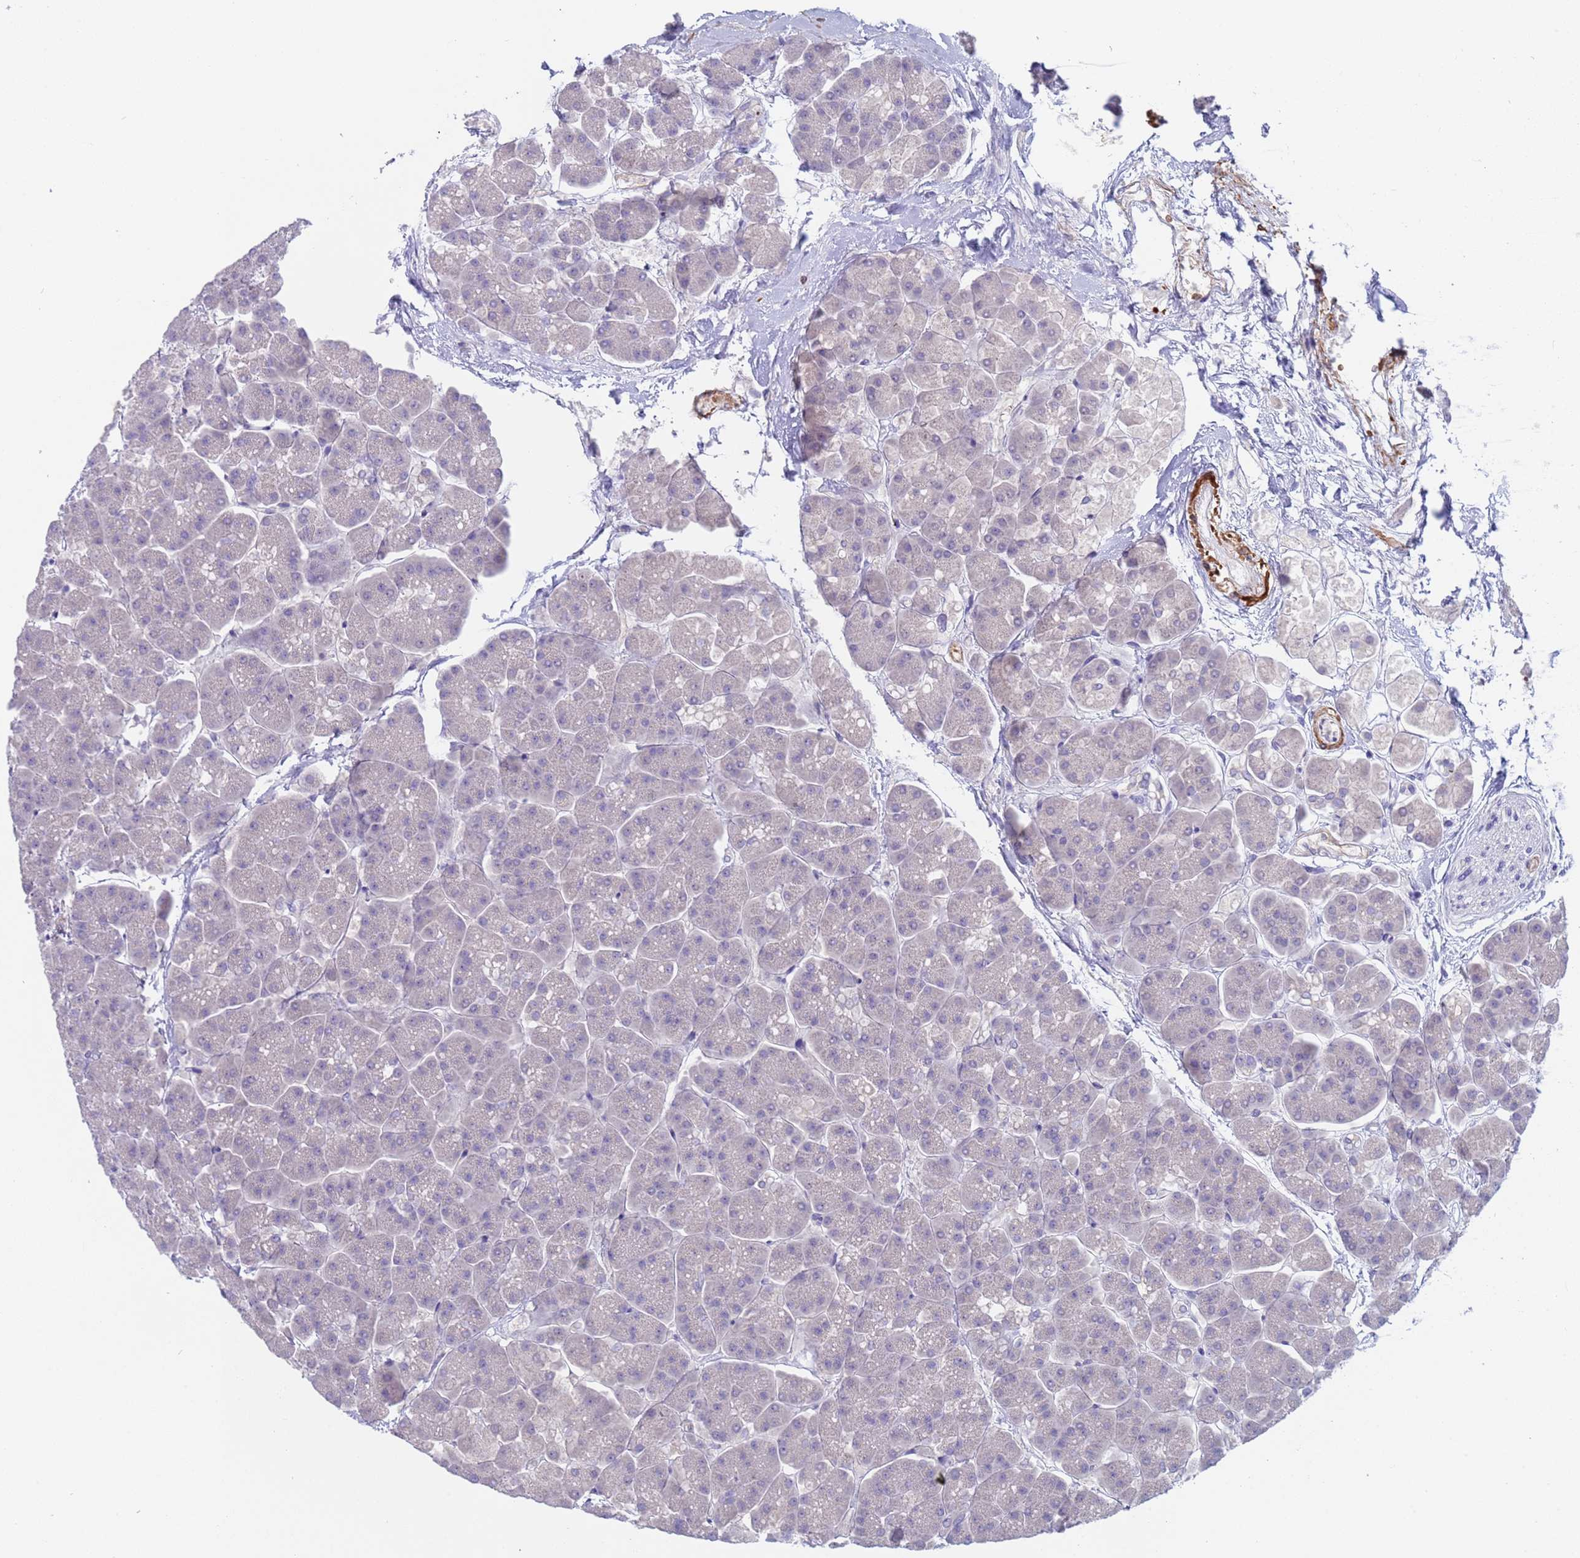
{"staining": {"intensity": "negative", "quantity": "none", "location": "none"}, "tissue": "pancreas", "cell_type": "Exocrine glandular cells", "image_type": "normal", "snomed": [{"axis": "morphology", "description": "Normal tissue, NOS"}, {"axis": "topography", "description": "Pancreas"}, {"axis": "topography", "description": "Peripheral nerve tissue"}], "caption": "A photomicrograph of pancreas stained for a protein demonstrates no brown staining in exocrine glandular cells.", "gene": "KBTBD3", "patient": {"sex": "male", "age": 54}}